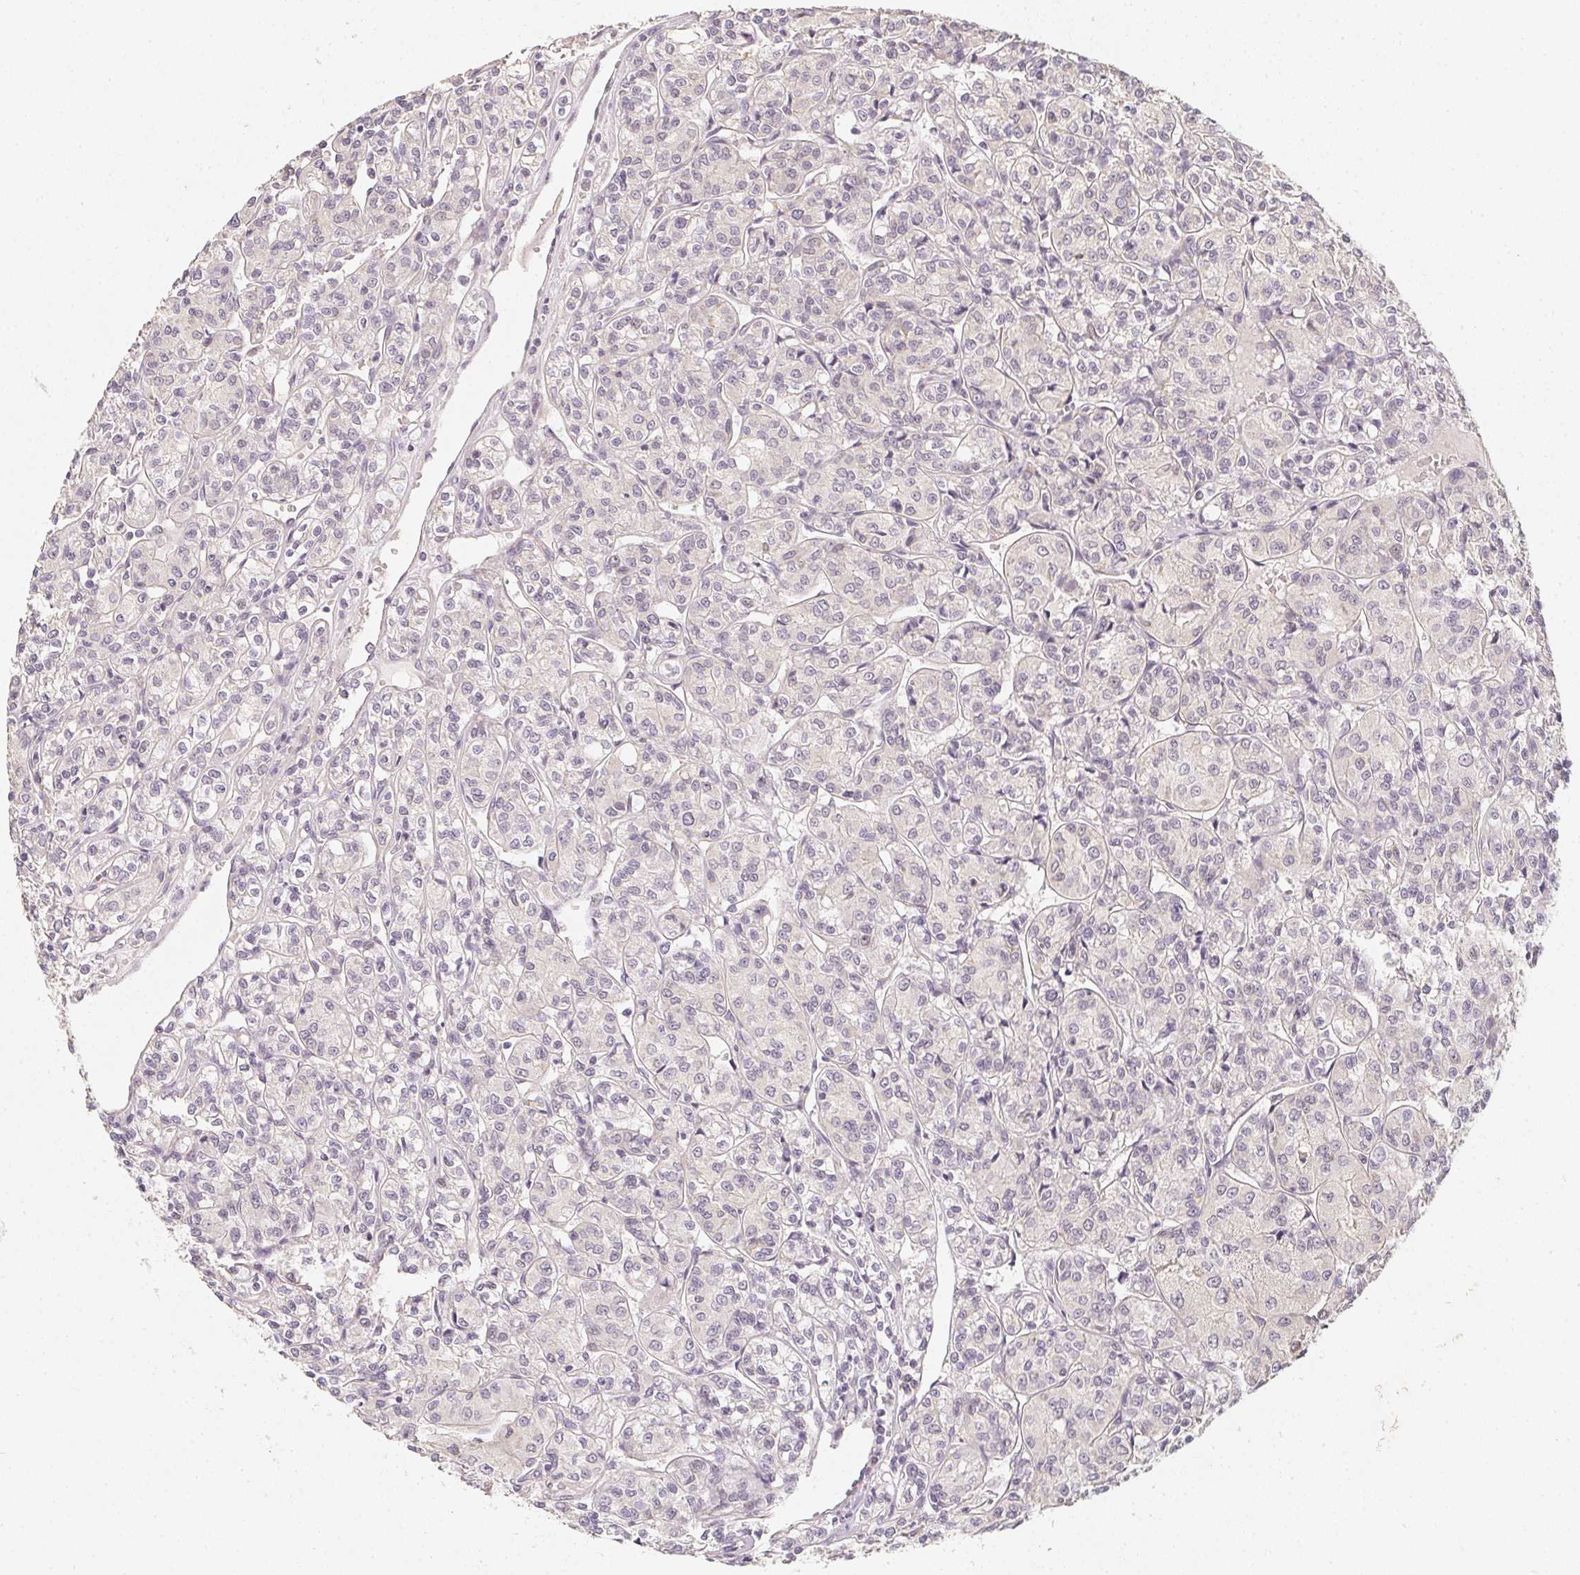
{"staining": {"intensity": "negative", "quantity": "none", "location": "none"}, "tissue": "renal cancer", "cell_type": "Tumor cells", "image_type": "cancer", "snomed": [{"axis": "morphology", "description": "Adenocarcinoma, NOS"}, {"axis": "topography", "description": "Kidney"}], "caption": "Protein analysis of renal adenocarcinoma exhibits no significant positivity in tumor cells.", "gene": "SOAT1", "patient": {"sex": "male", "age": 36}}